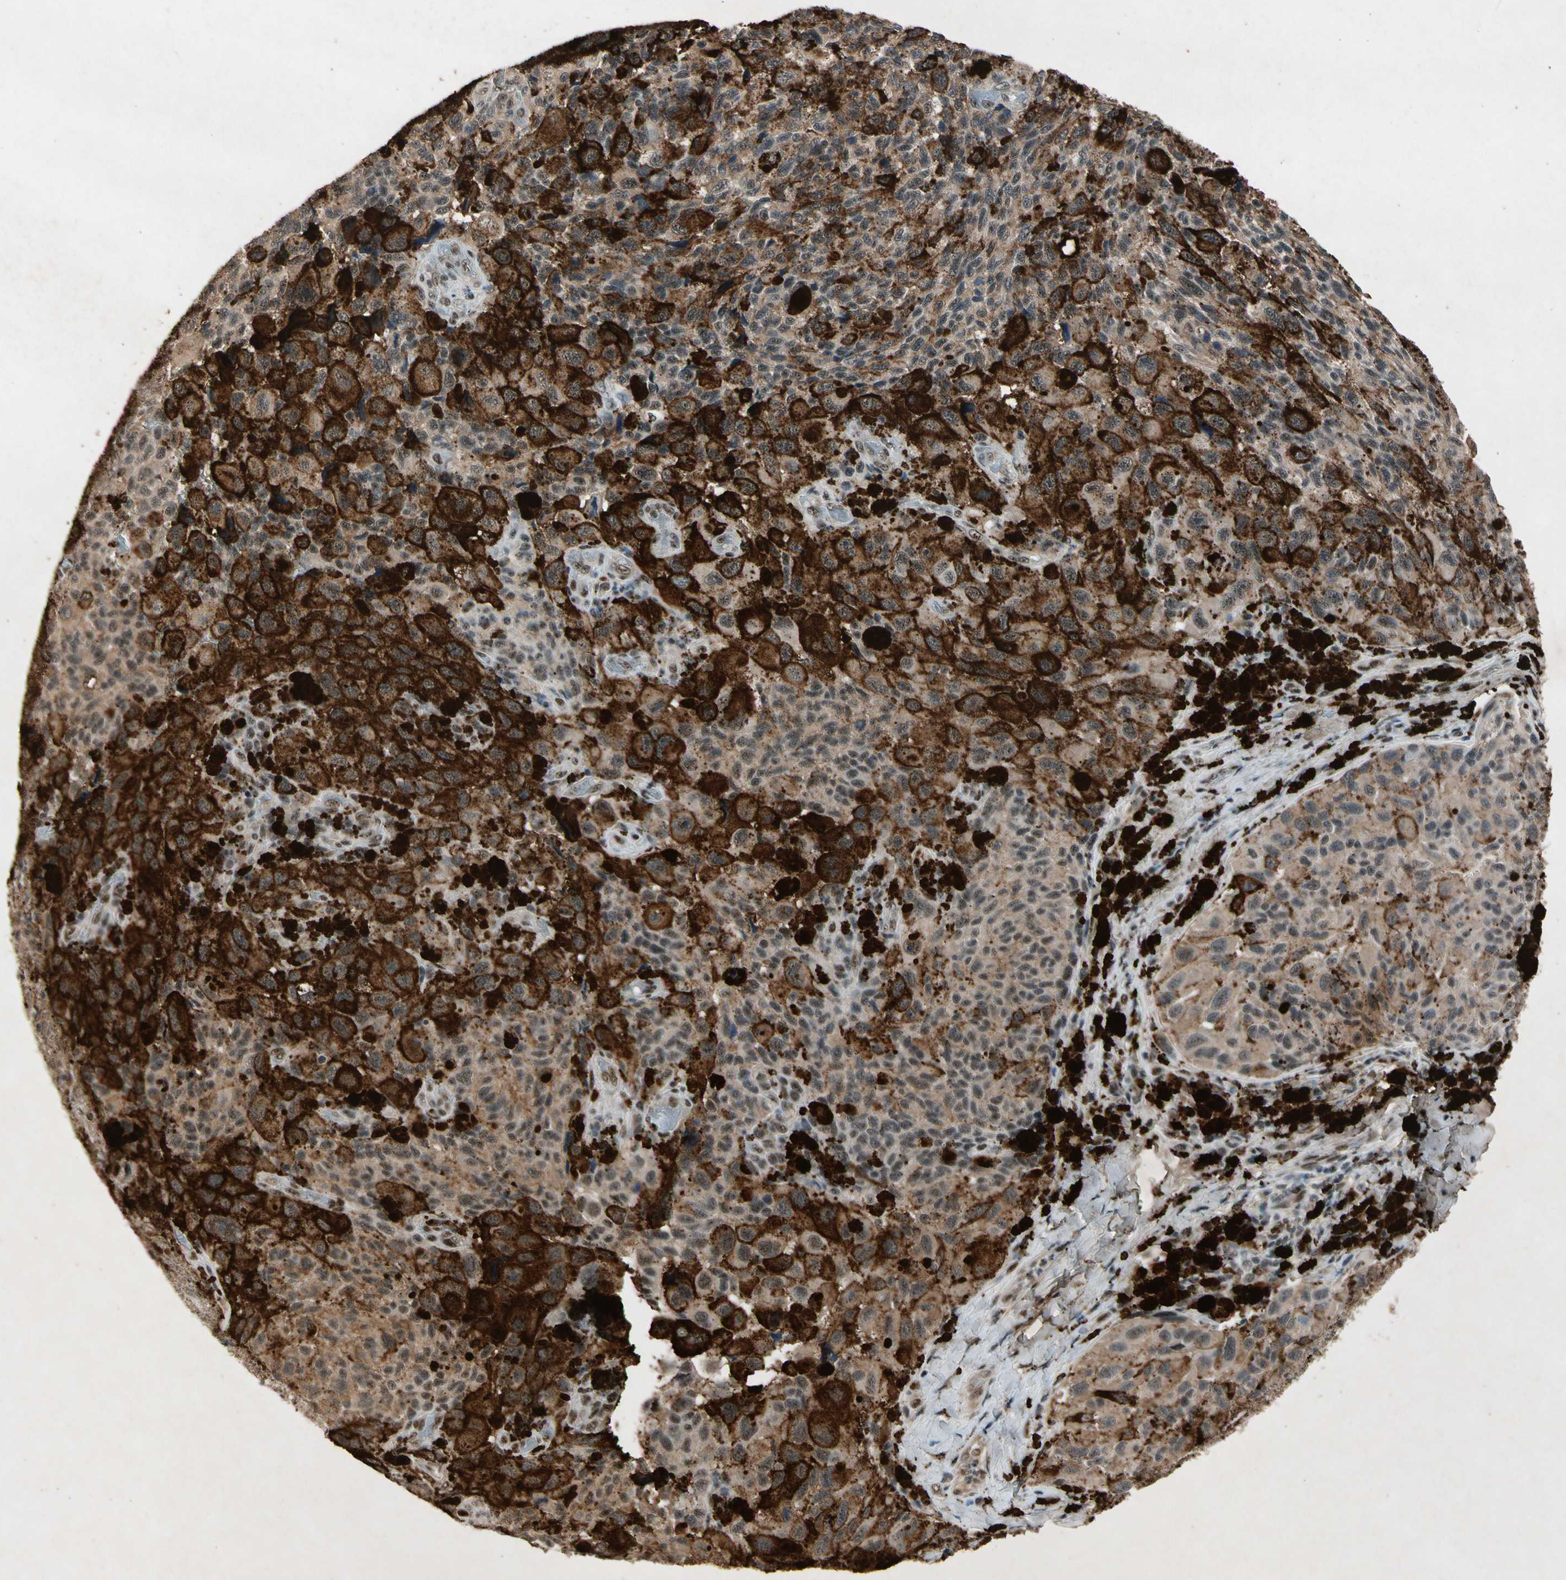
{"staining": {"intensity": "strong", "quantity": ">75%", "location": "cytoplasmic/membranous,nuclear"}, "tissue": "melanoma", "cell_type": "Tumor cells", "image_type": "cancer", "snomed": [{"axis": "morphology", "description": "Malignant melanoma, NOS"}, {"axis": "topography", "description": "Skin"}], "caption": "Approximately >75% of tumor cells in human malignant melanoma reveal strong cytoplasmic/membranous and nuclear protein expression as visualized by brown immunohistochemical staining.", "gene": "PML", "patient": {"sex": "female", "age": 73}}